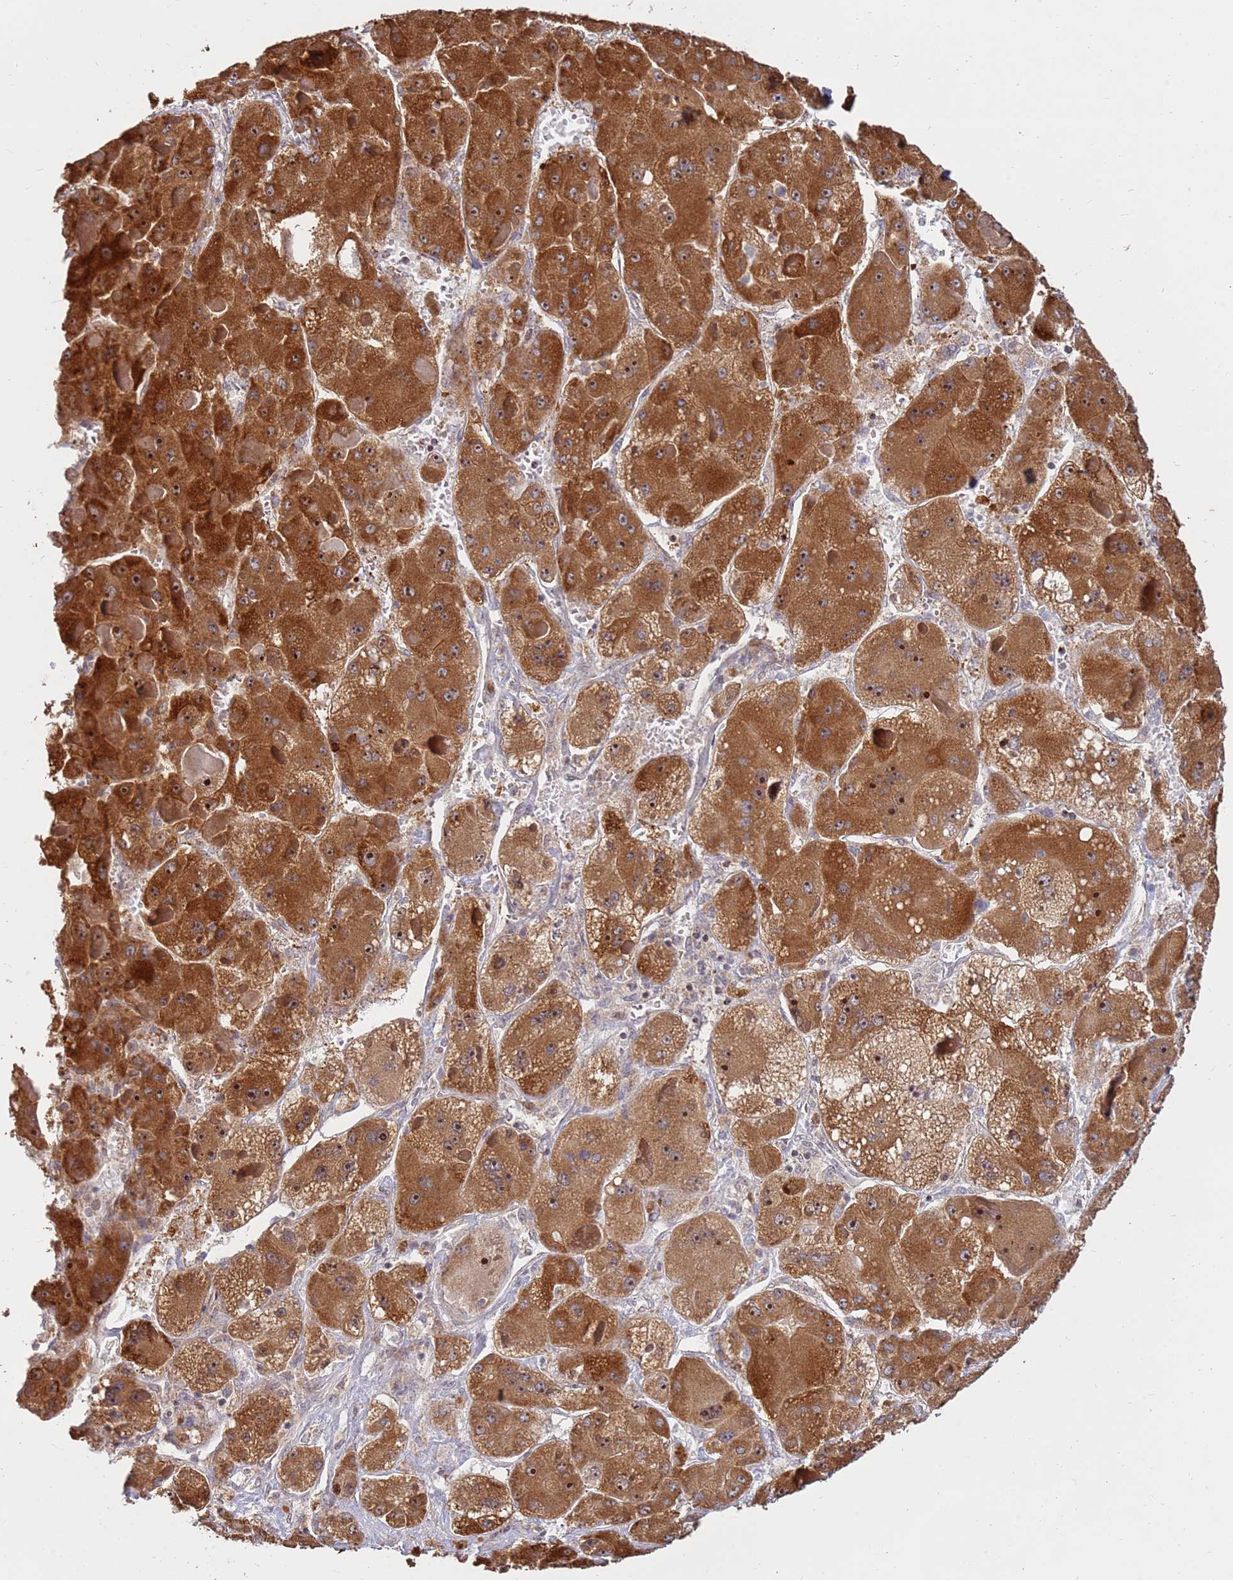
{"staining": {"intensity": "strong", "quantity": ">75%", "location": "cytoplasmic/membranous,nuclear"}, "tissue": "liver cancer", "cell_type": "Tumor cells", "image_type": "cancer", "snomed": [{"axis": "morphology", "description": "Carcinoma, Hepatocellular, NOS"}, {"axis": "topography", "description": "Liver"}], "caption": "Human liver hepatocellular carcinoma stained with a protein marker demonstrates strong staining in tumor cells.", "gene": "KIF25", "patient": {"sex": "female", "age": 73}}